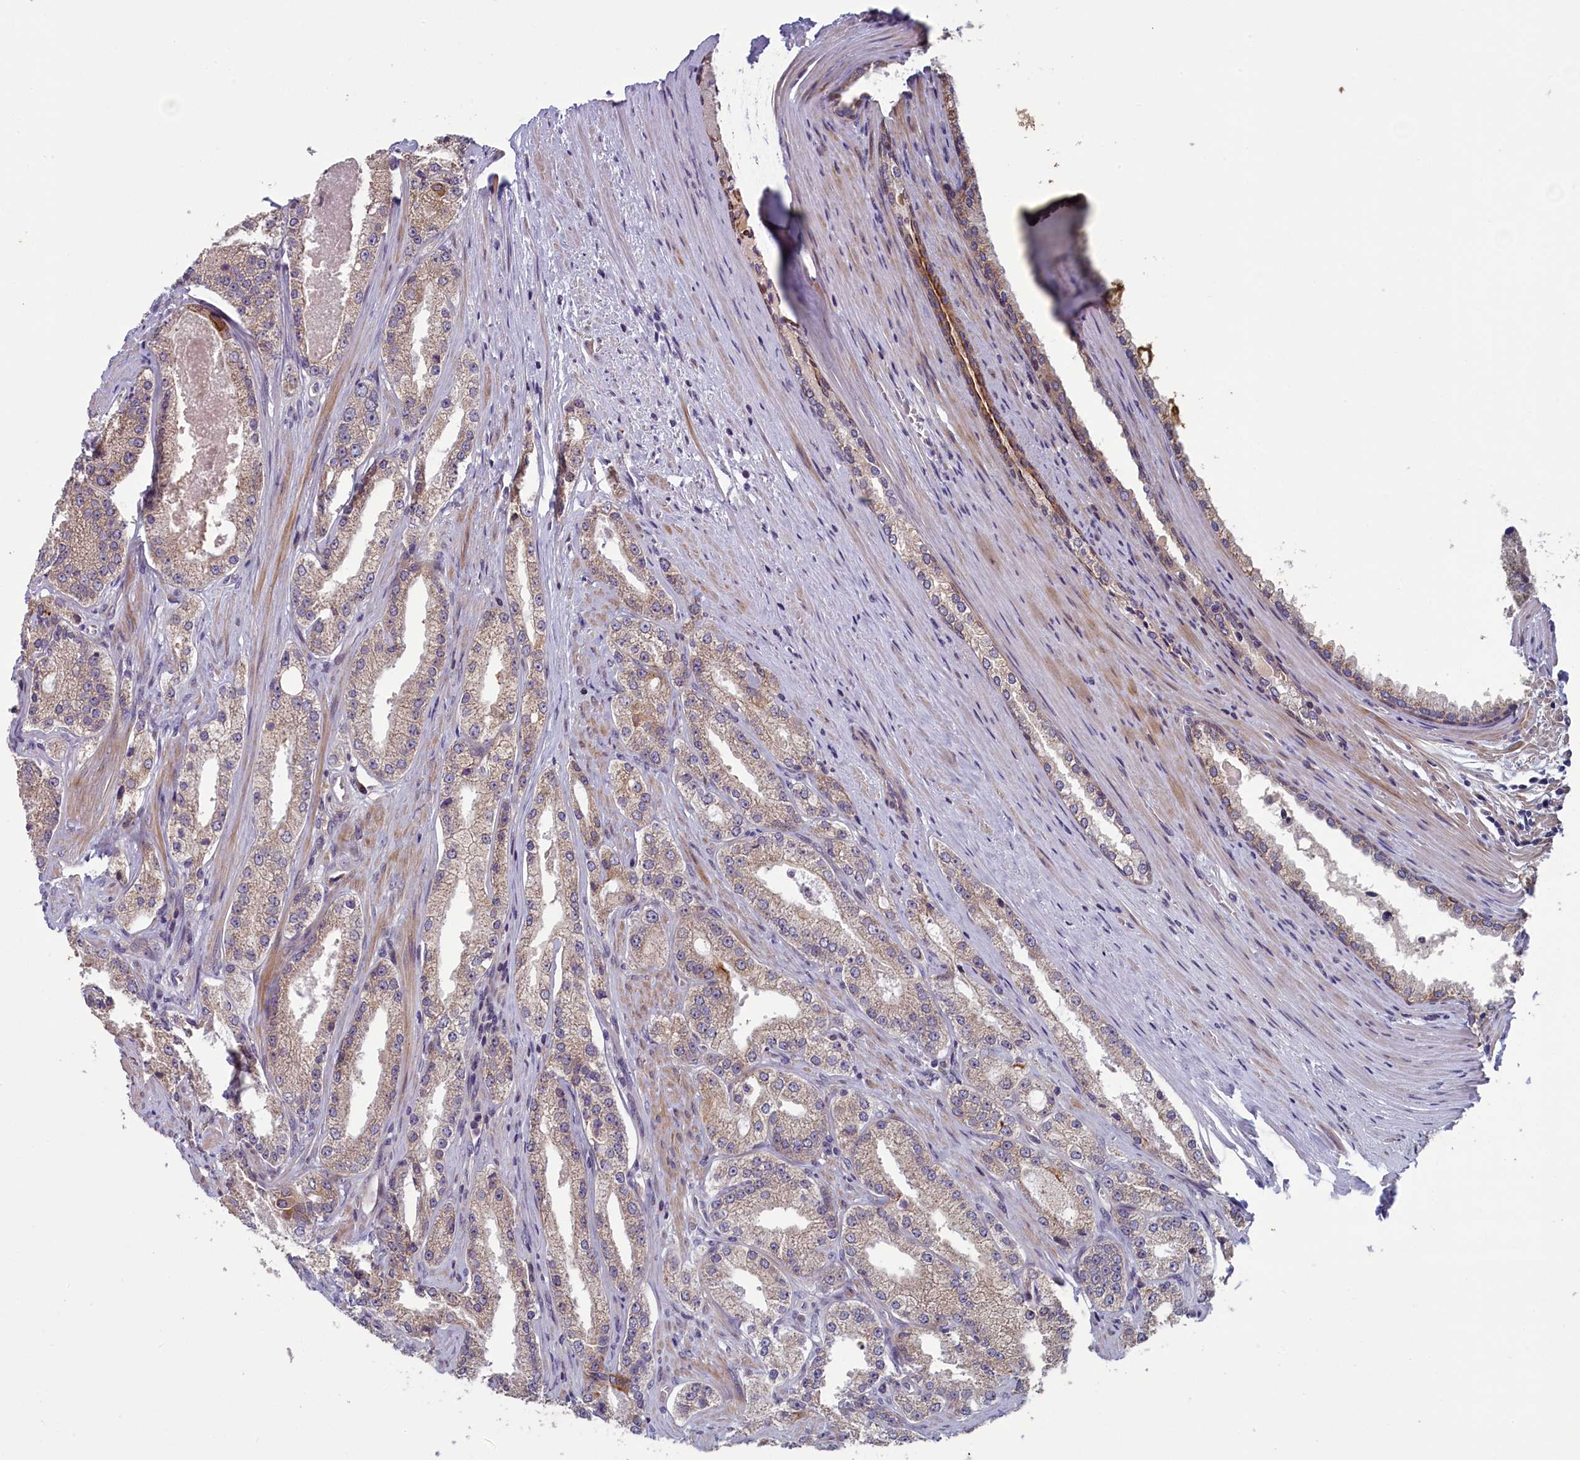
{"staining": {"intensity": "weak", "quantity": "25%-75%", "location": "cytoplasmic/membranous"}, "tissue": "prostate cancer", "cell_type": "Tumor cells", "image_type": "cancer", "snomed": [{"axis": "morphology", "description": "Adenocarcinoma, Low grade"}, {"axis": "topography", "description": "Prostate"}], "caption": "A photomicrograph showing weak cytoplasmic/membranous staining in about 25%-75% of tumor cells in prostate cancer (low-grade adenocarcinoma), as visualized by brown immunohistochemical staining.", "gene": "ANKRD39", "patient": {"sex": "male", "age": 69}}